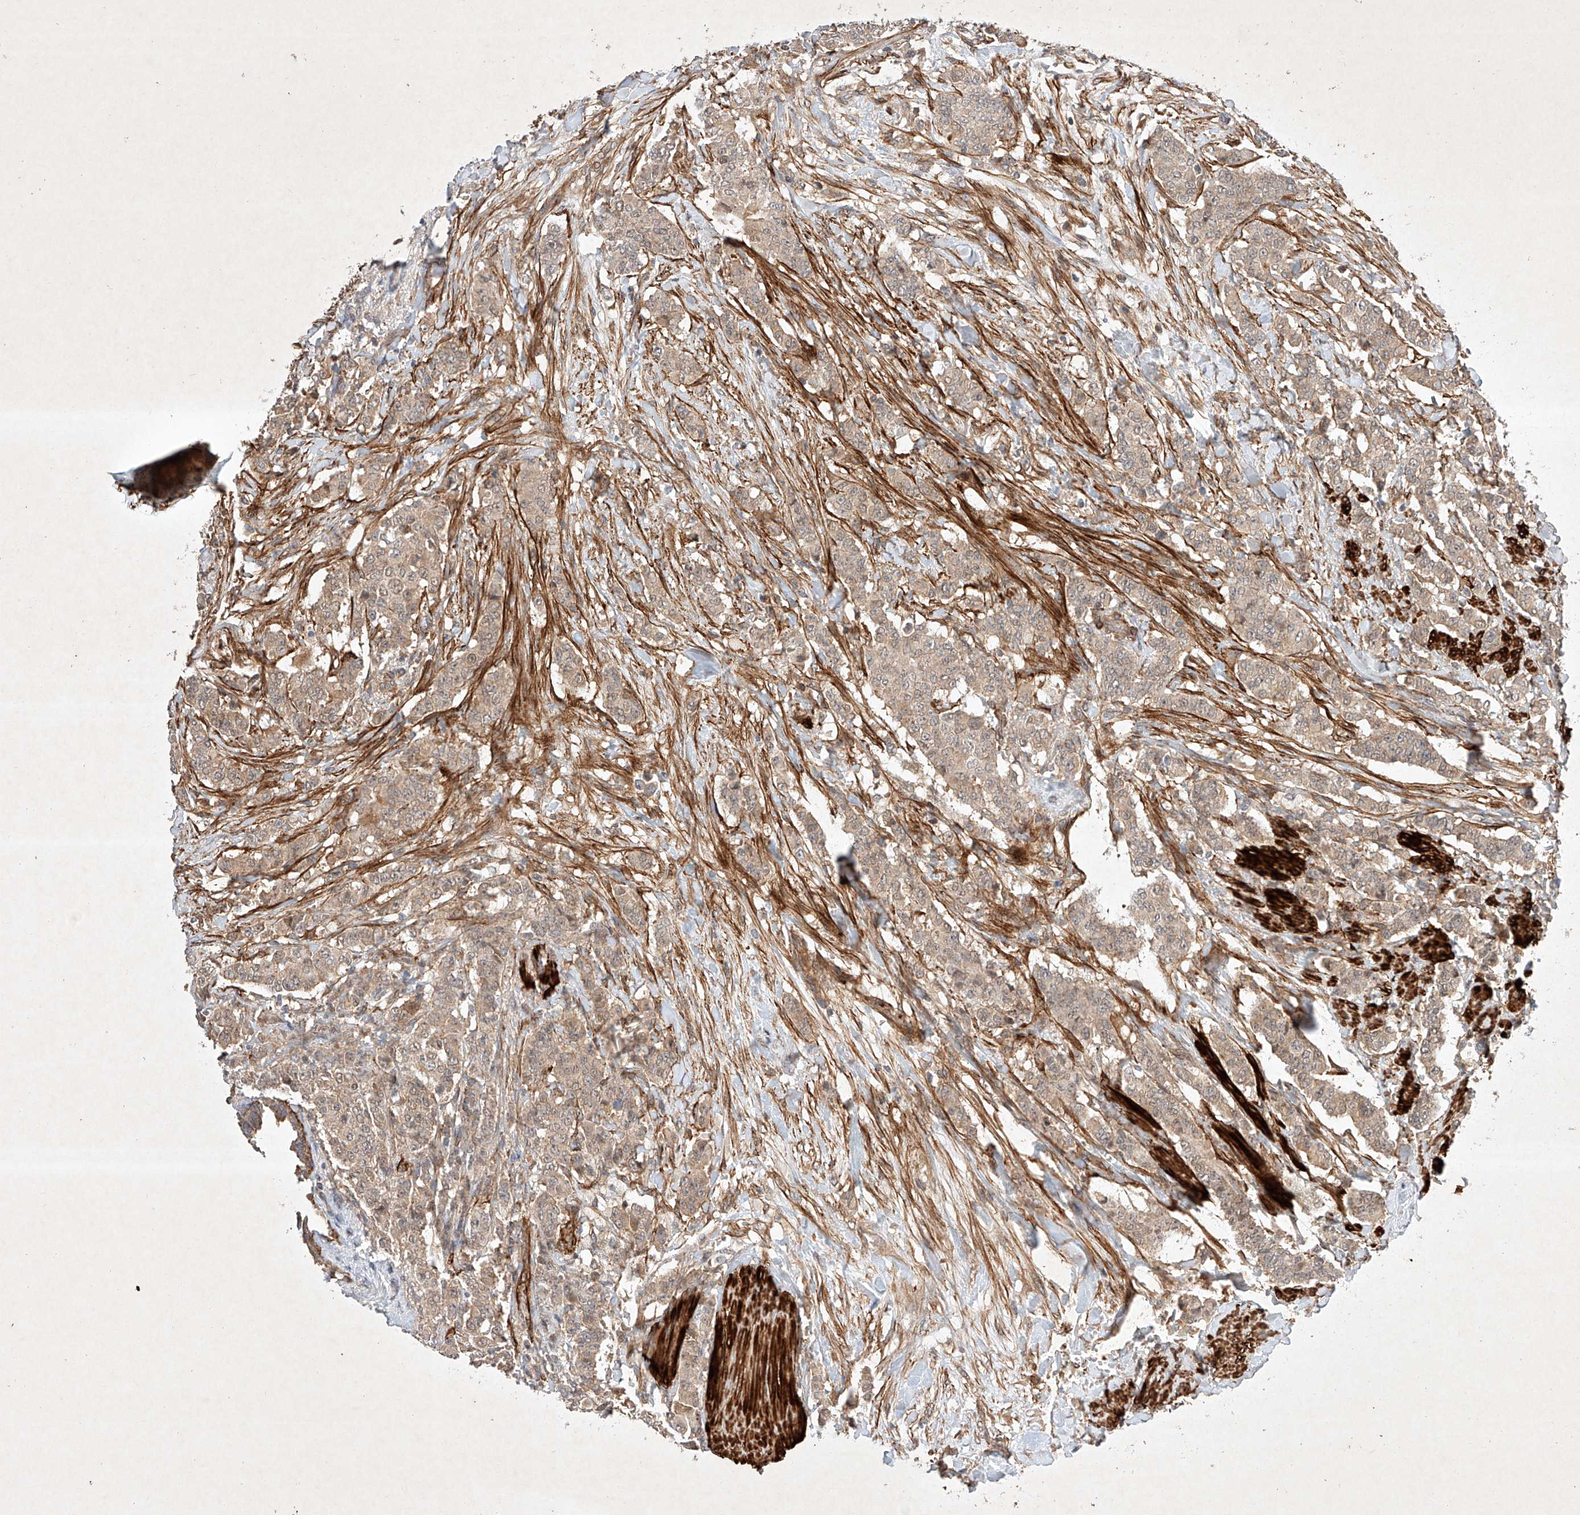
{"staining": {"intensity": "weak", "quantity": ">75%", "location": "cytoplasmic/membranous,nuclear"}, "tissue": "breast cancer", "cell_type": "Tumor cells", "image_type": "cancer", "snomed": [{"axis": "morphology", "description": "Duct carcinoma"}, {"axis": "topography", "description": "Breast"}], "caption": "Immunohistochemistry (IHC) histopathology image of human breast cancer (infiltrating ductal carcinoma) stained for a protein (brown), which reveals low levels of weak cytoplasmic/membranous and nuclear positivity in approximately >75% of tumor cells.", "gene": "ARHGAP33", "patient": {"sex": "female", "age": 40}}